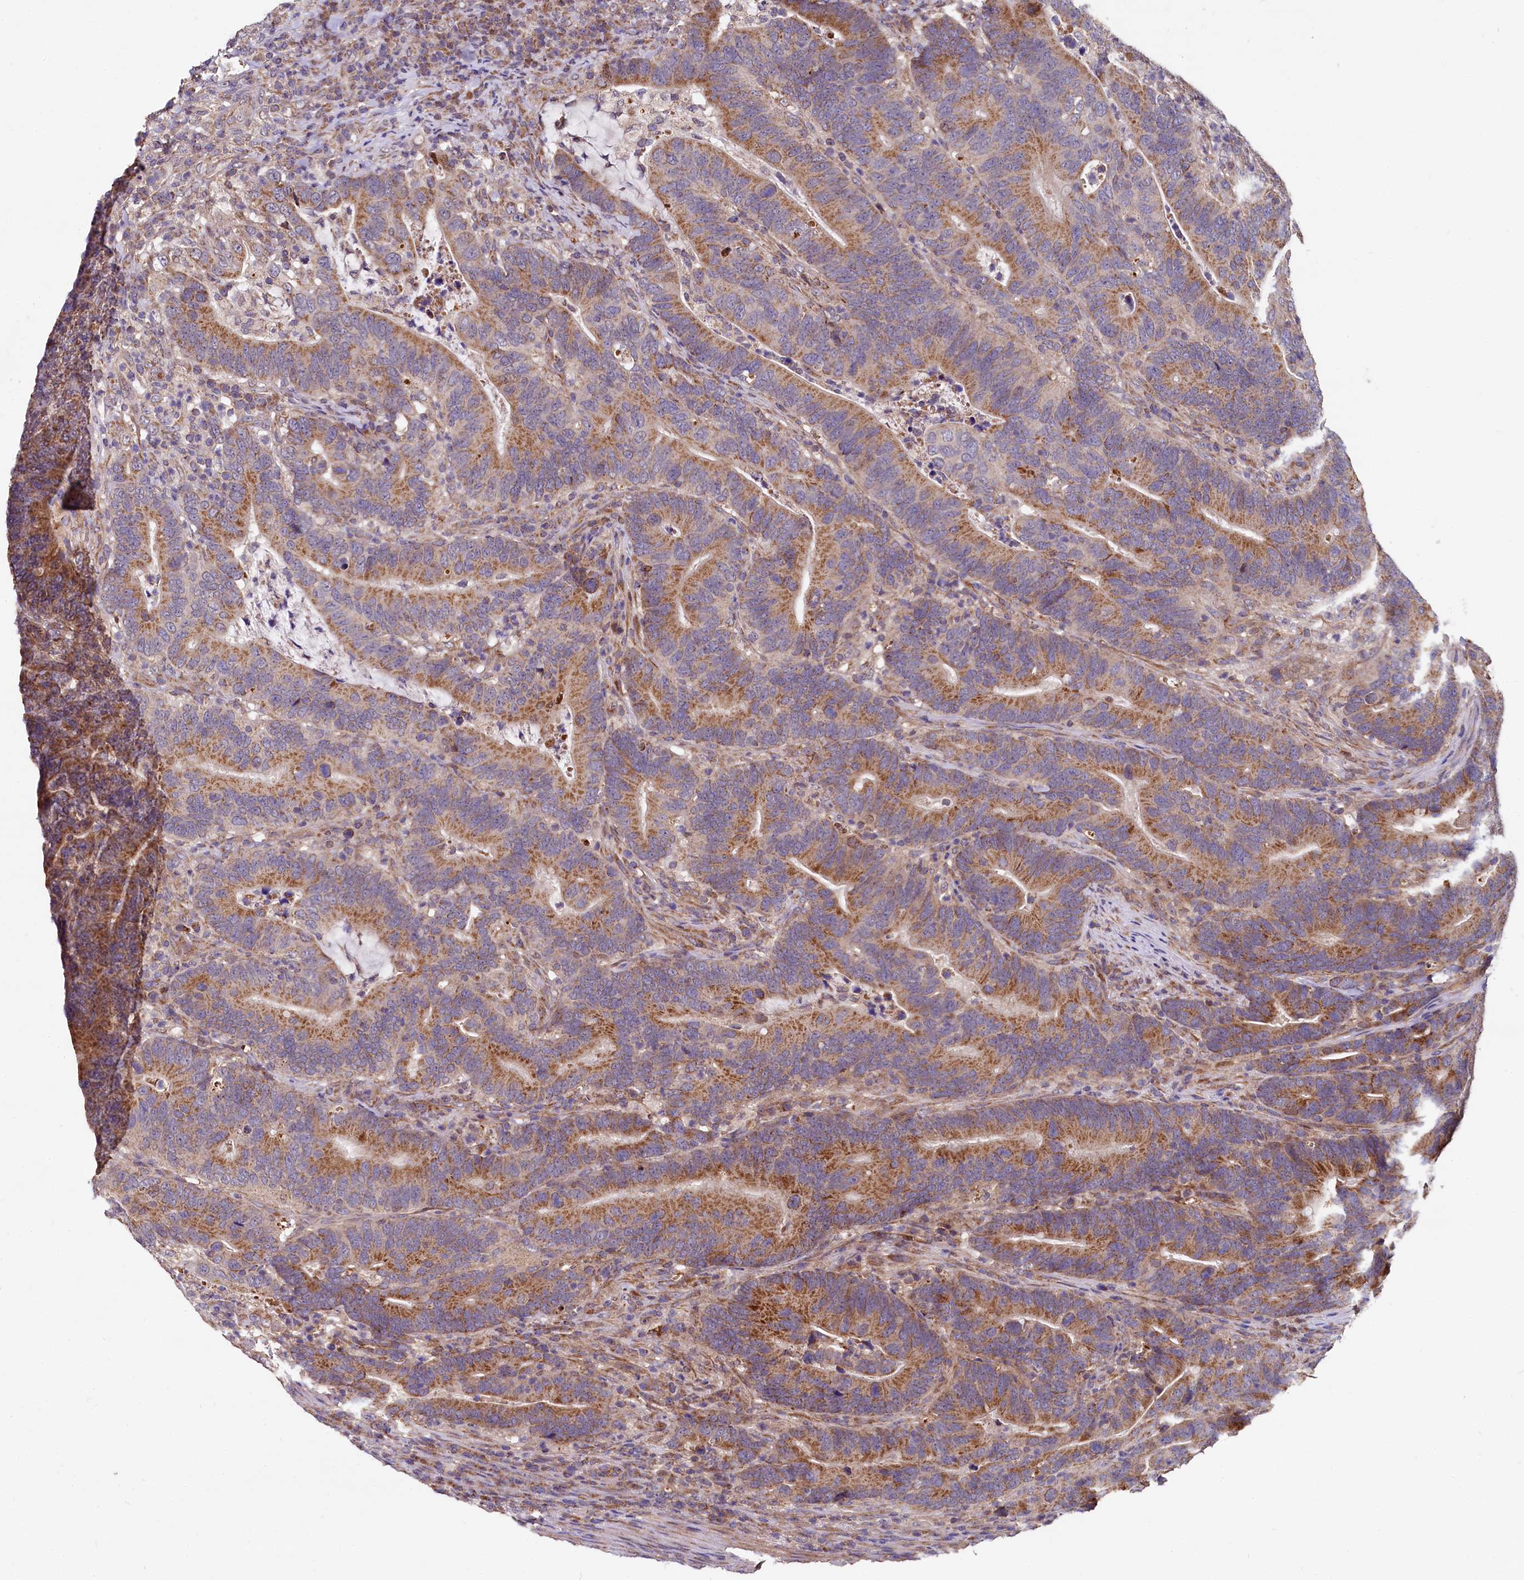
{"staining": {"intensity": "moderate", "quantity": ">75%", "location": "cytoplasmic/membranous"}, "tissue": "colorectal cancer", "cell_type": "Tumor cells", "image_type": "cancer", "snomed": [{"axis": "morphology", "description": "Adenocarcinoma, NOS"}, {"axis": "topography", "description": "Colon"}], "caption": "IHC of colorectal cancer (adenocarcinoma) exhibits medium levels of moderate cytoplasmic/membranous staining in about >75% of tumor cells.", "gene": "SPRYD3", "patient": {"sex": "female", "age": 66}}